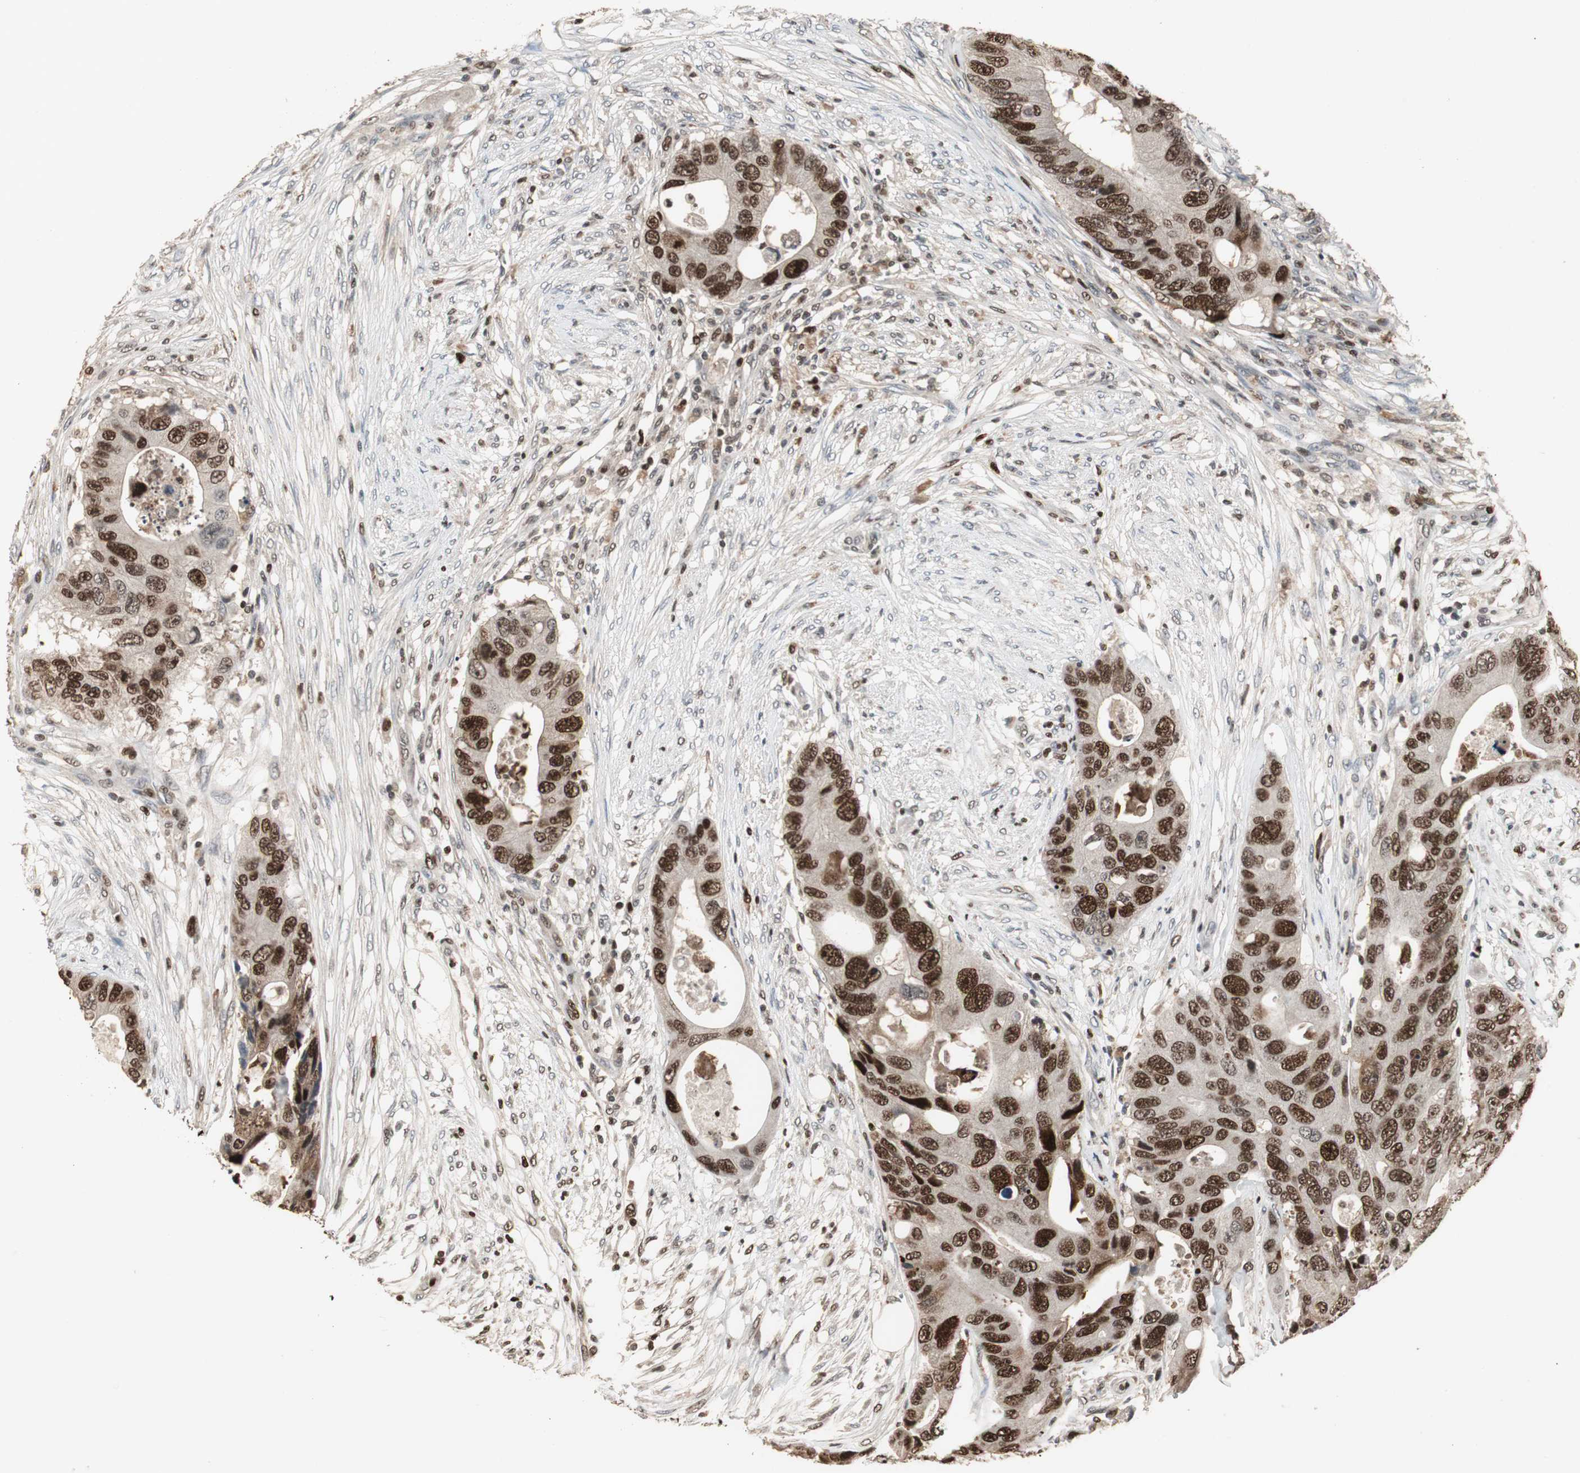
{"staining": {"intensity": "strong", "quantity": ">75%", "location": "nuclear"}, "tissue": "colorectal cancer", "cell_type": "Tumor cells", "image_type": "cancer", "snomed": [{"axis": "morphology", "description": "Adenocarcinoma, NOS"}, {"axis": "topography", "description": "Colon"}], "caption": "An IHC image of tumor tissue is shown. Protein staining in brown shows strong nuclear positivity in adenocarcinoma (colorectal) within tumor cells. Nuclei are stained in blue.", "gene": "FEN1", "patient": {"sex": "male", "age": 71}}